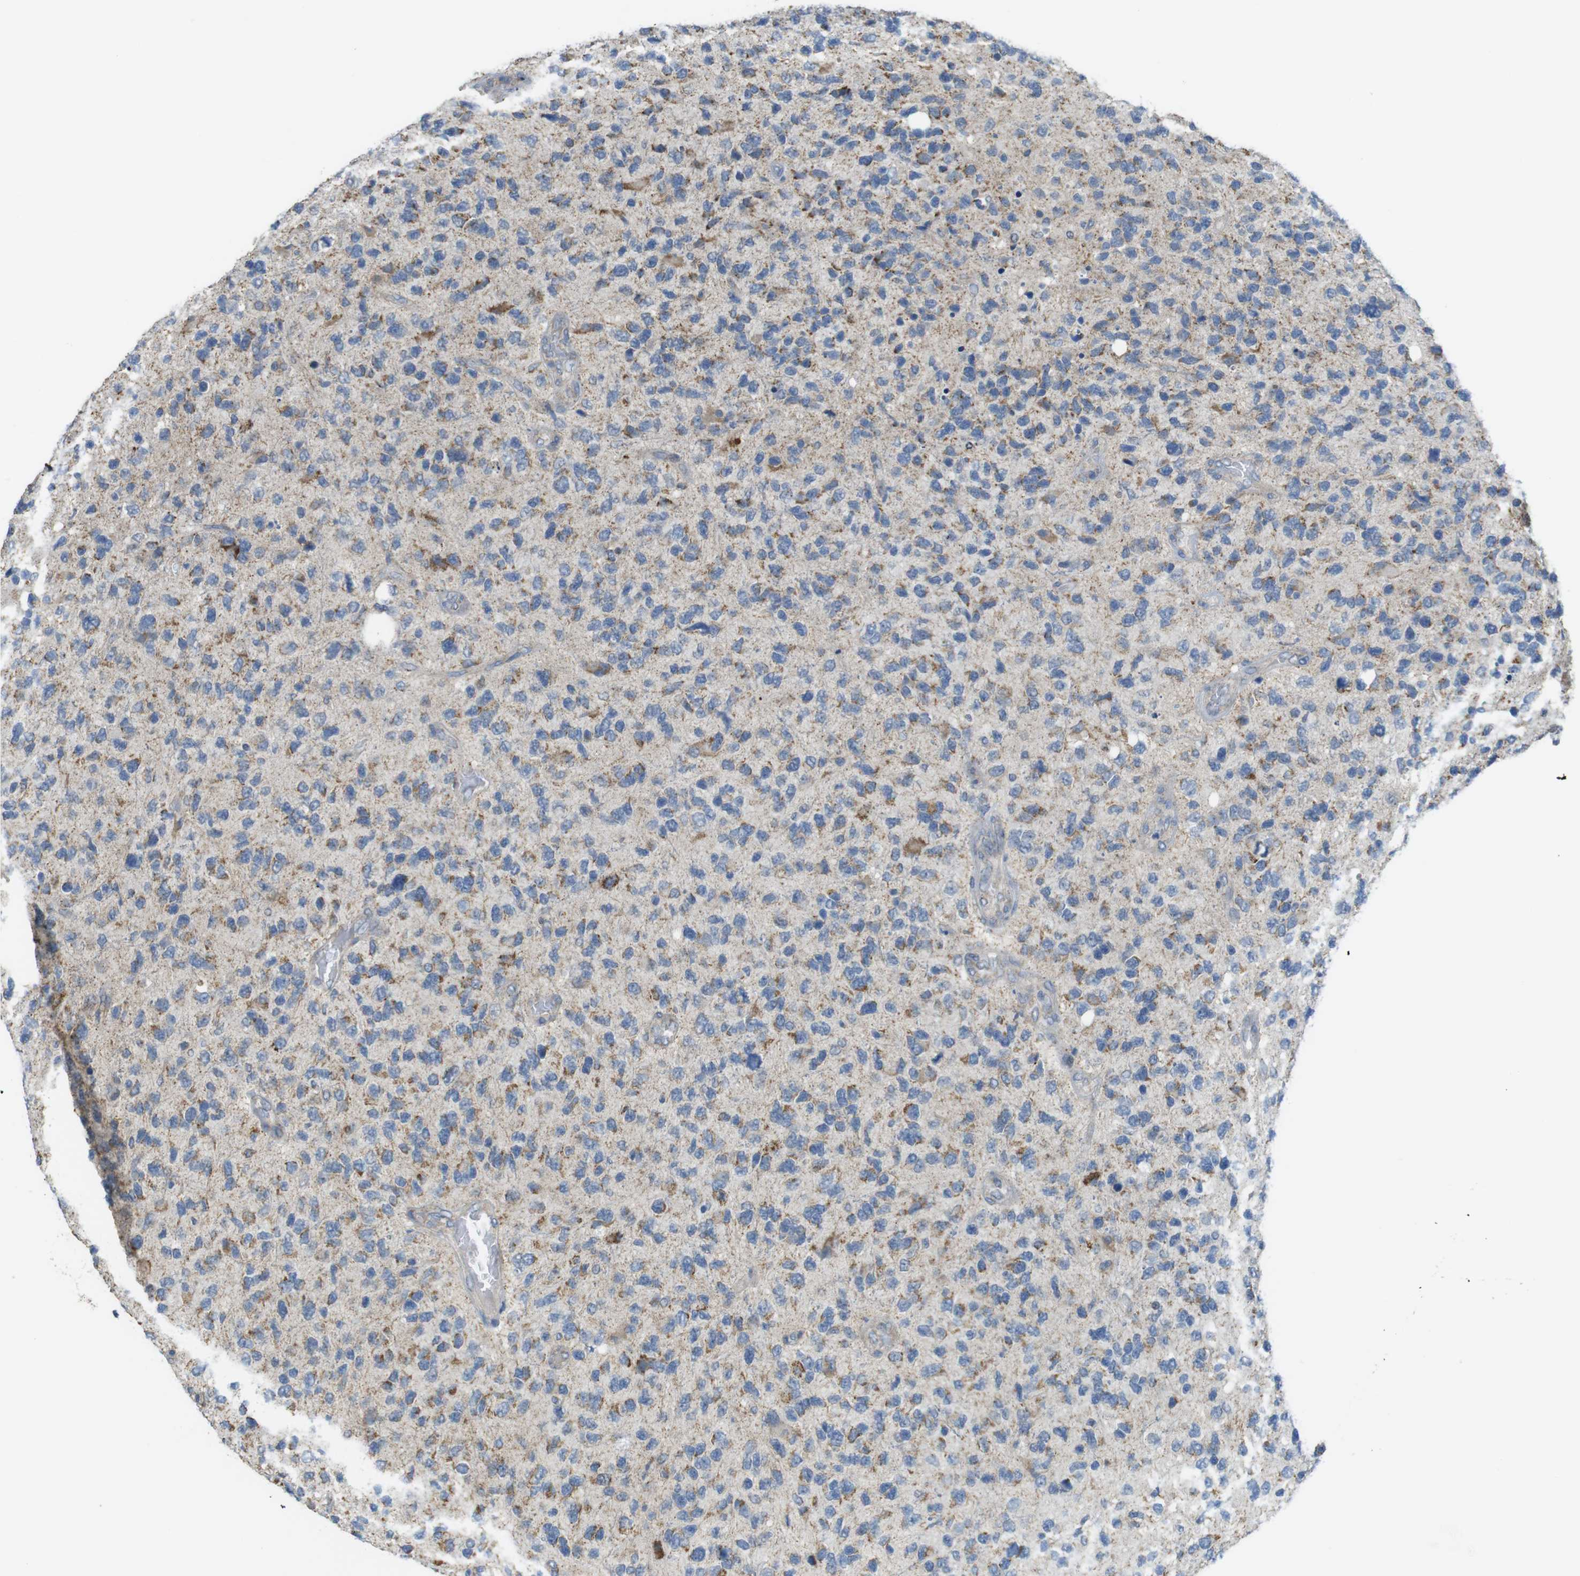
{"staining": {"intensity": "moderate", "quantity": "25%-75%", "location": "cytoplasmic/membranous"}, "tissue": "glioma", "cell_type": "Tumor cells", "image_type": "cancer", "snomed": [{"axis": "morphology", "description": "Glioma, malignant, High grade"}, {"axis": "topography", "description": "Brain"}], "caption": "Tumor cells exhibit medium levels of moderate cytoplasmic/membranous staining in about 25%-75% of cells in human malignant high-grade glioma. The protein is shown in brown color, while the nuclei are stained blue.", "gene": "MARCHF1", "patient": {"sex": "female", "age": 58}}